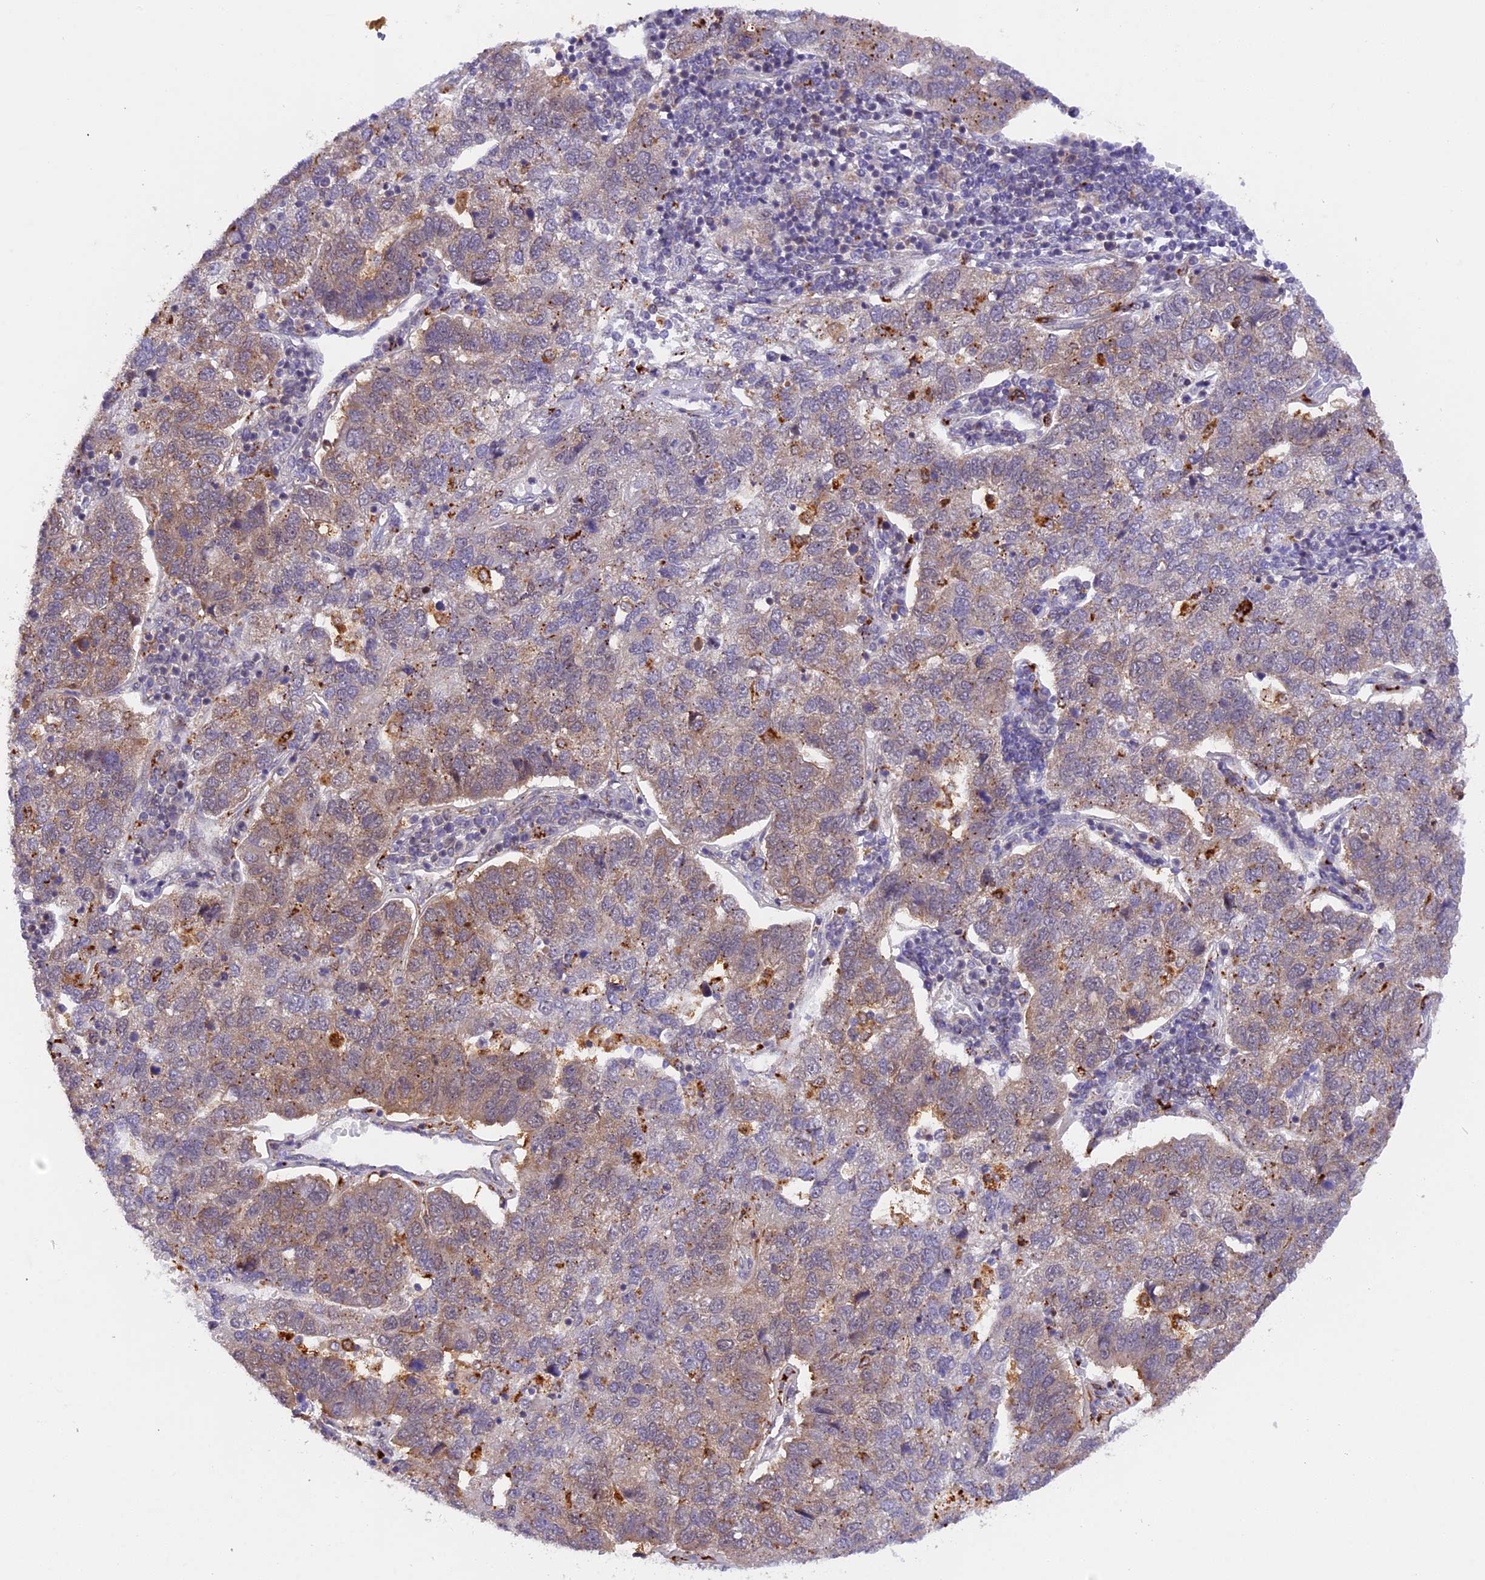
{"staining": {"intensity": "moderate", "quantity": "25%-75%", "location": "cytoplasmic/membranous"}, "tissue": "pancreatic cancer", "cell_type": "Tumor cells", "image_type": "cancer", "snomed": [{"axis": "morphology", "description": "Adenocarcinoma, NOS"}, {"axis": "topography", "description": "Pancreas"}], "caption": "Protein expression analysis of pancreatic adenocarcinoma shows moderate cytoplasmic/membranous staining in approximately 25%-75% of tumor cells.", "gene": "SAMD4A", "patient": {"sex": "female", "age": 61}}